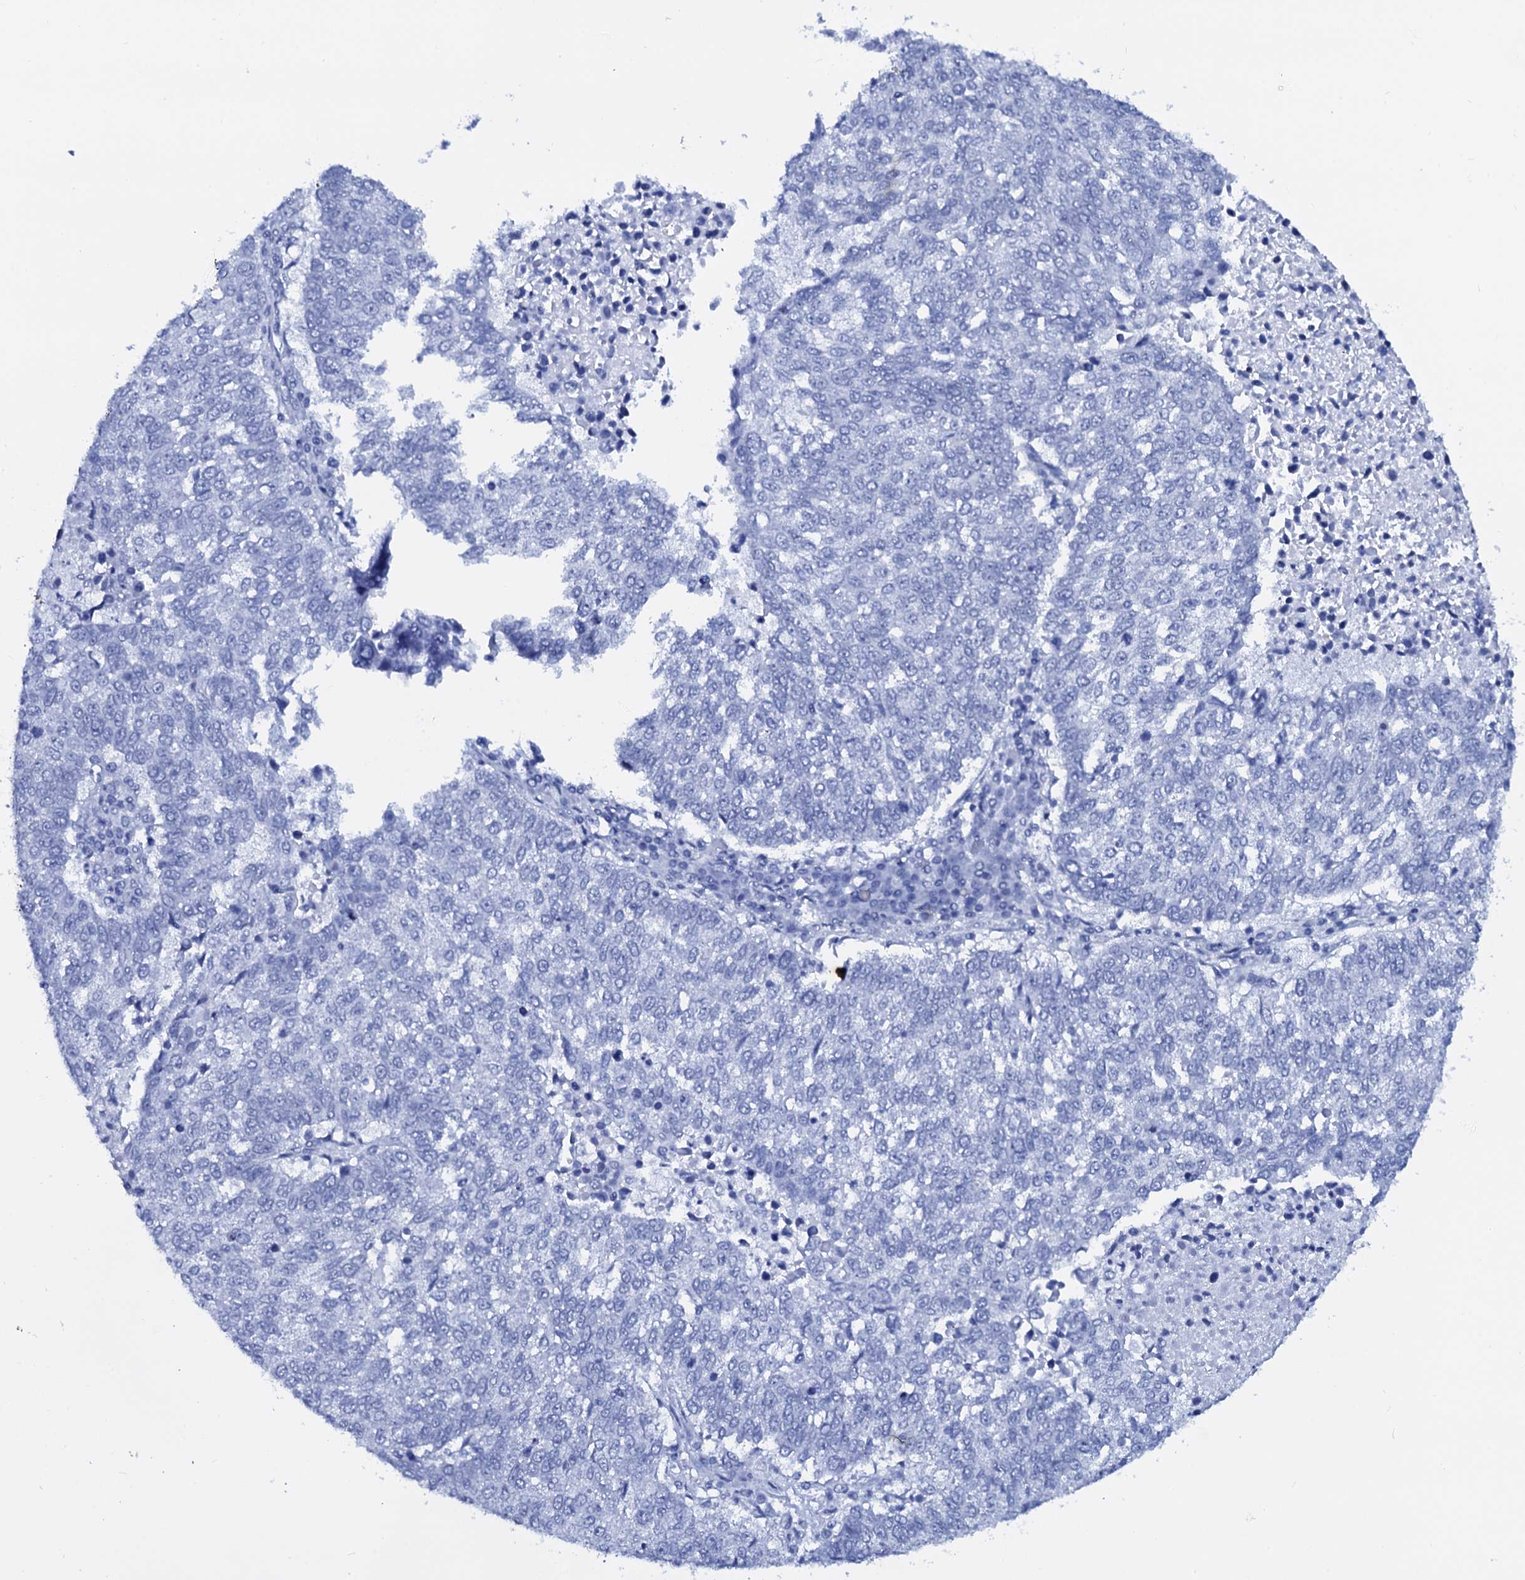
{"staining": {"intensity": "negative", "quantity": "none", "location": "none"}, "tissue": "lung cancer", "cell_type": "Tumor cells", "image_type": "cancer", "snomed": [{"axis": "morphology", "description": "Squamous cell carcinoma, NOS"}, {"axis": "topography", "description": "Lung"}], "caption": "Immunohistochemistry (IHC) of lung squamous cell carcinoma demonstrates no positivity in tumor cells. Nuclei are stained in blue.", "gene": "C16orf87", "patient": {"sex": "male", "age": 73}}